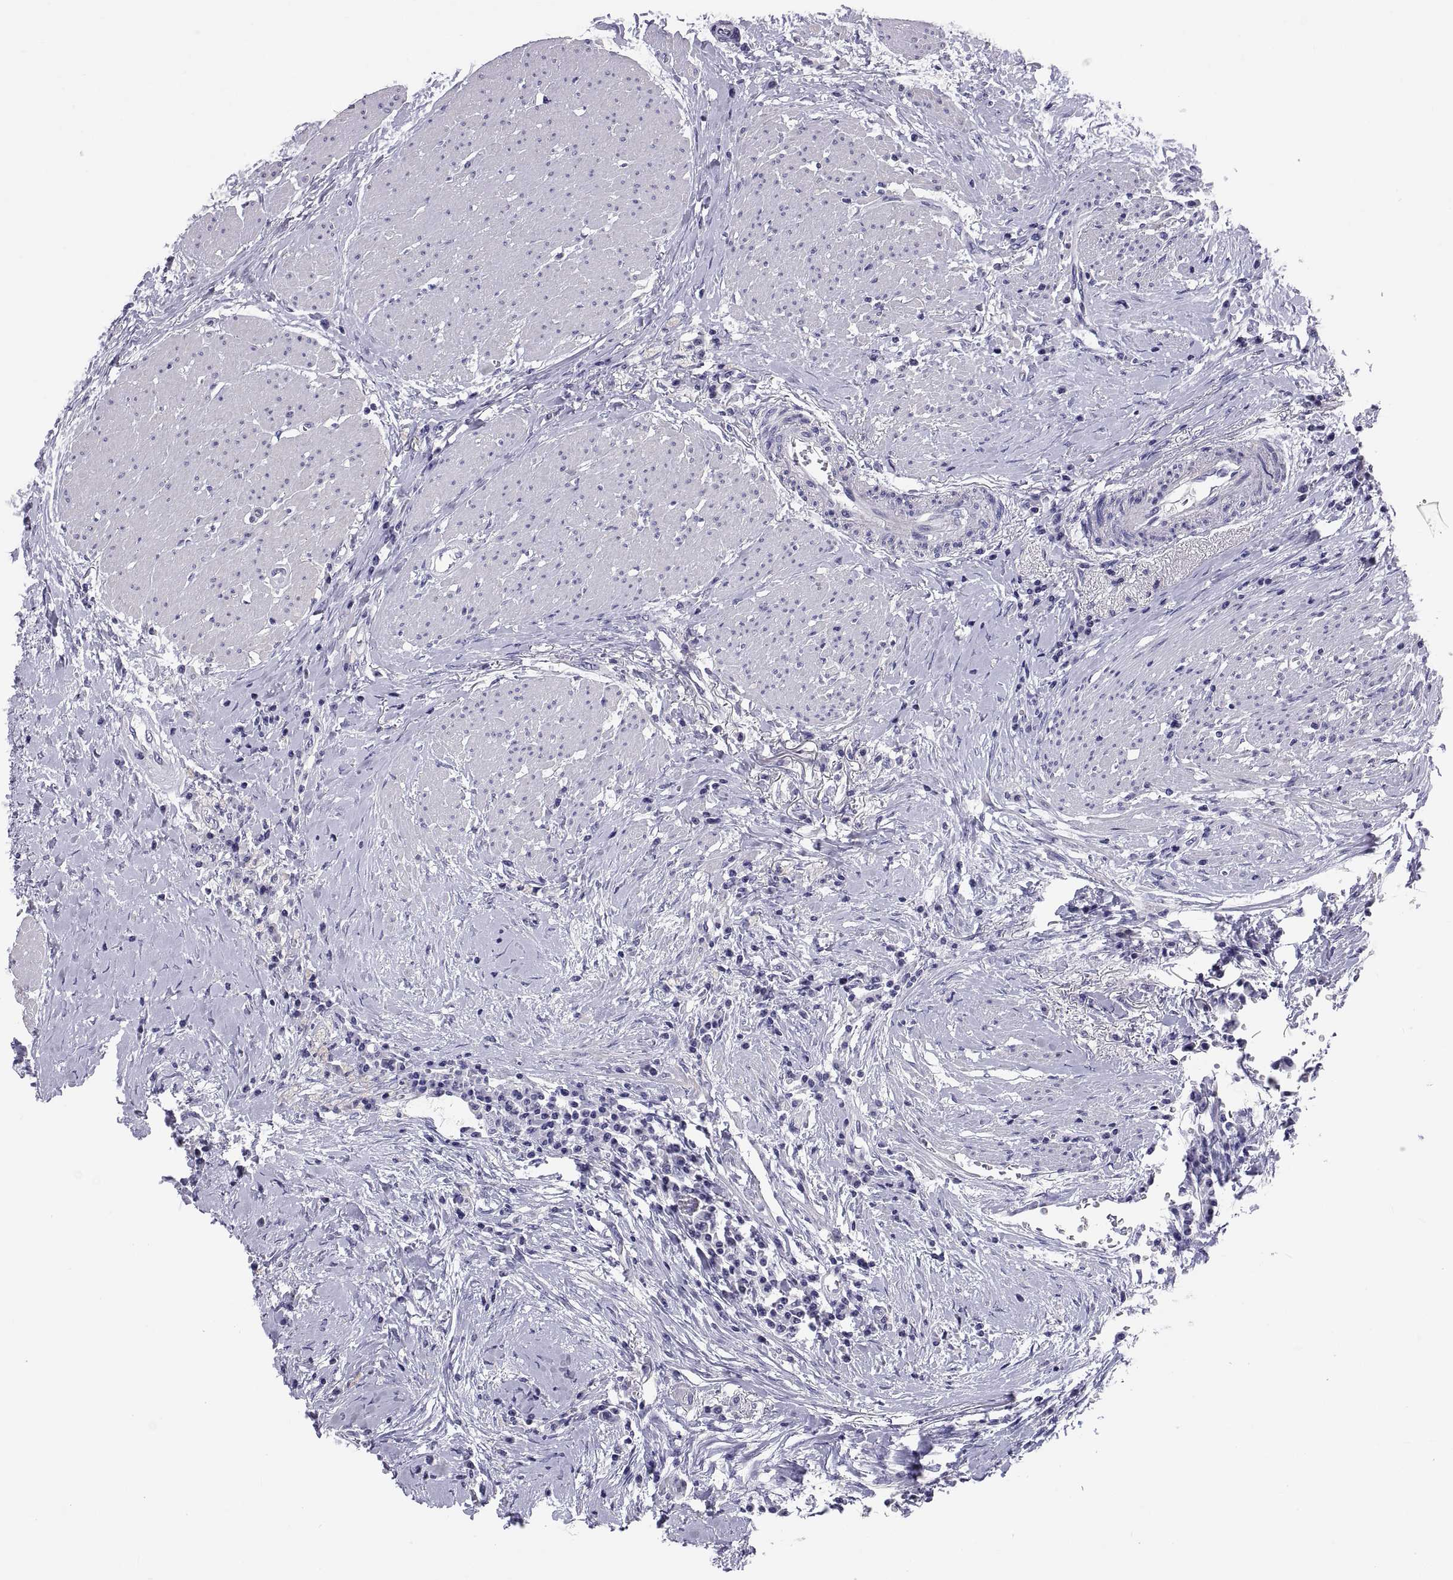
{"staining": {"intensity": "negative", "quantity": "none", "location": "none"}, "tissue": "colorectal cancer", "cell_type": "Tumor cells", "image_type": "cancer", "snomed": [{"axis": "morphology", "description": "Adenocarcinoma, NOS"}, {"axis": "topography", "description": "Rectum"}], "caption": "A micrograph of human colorectal adenocarcinoma is negative for staining in tumor cells.", "gene": "FAM170A", "patient": {"sex": "male", "age": 59}}